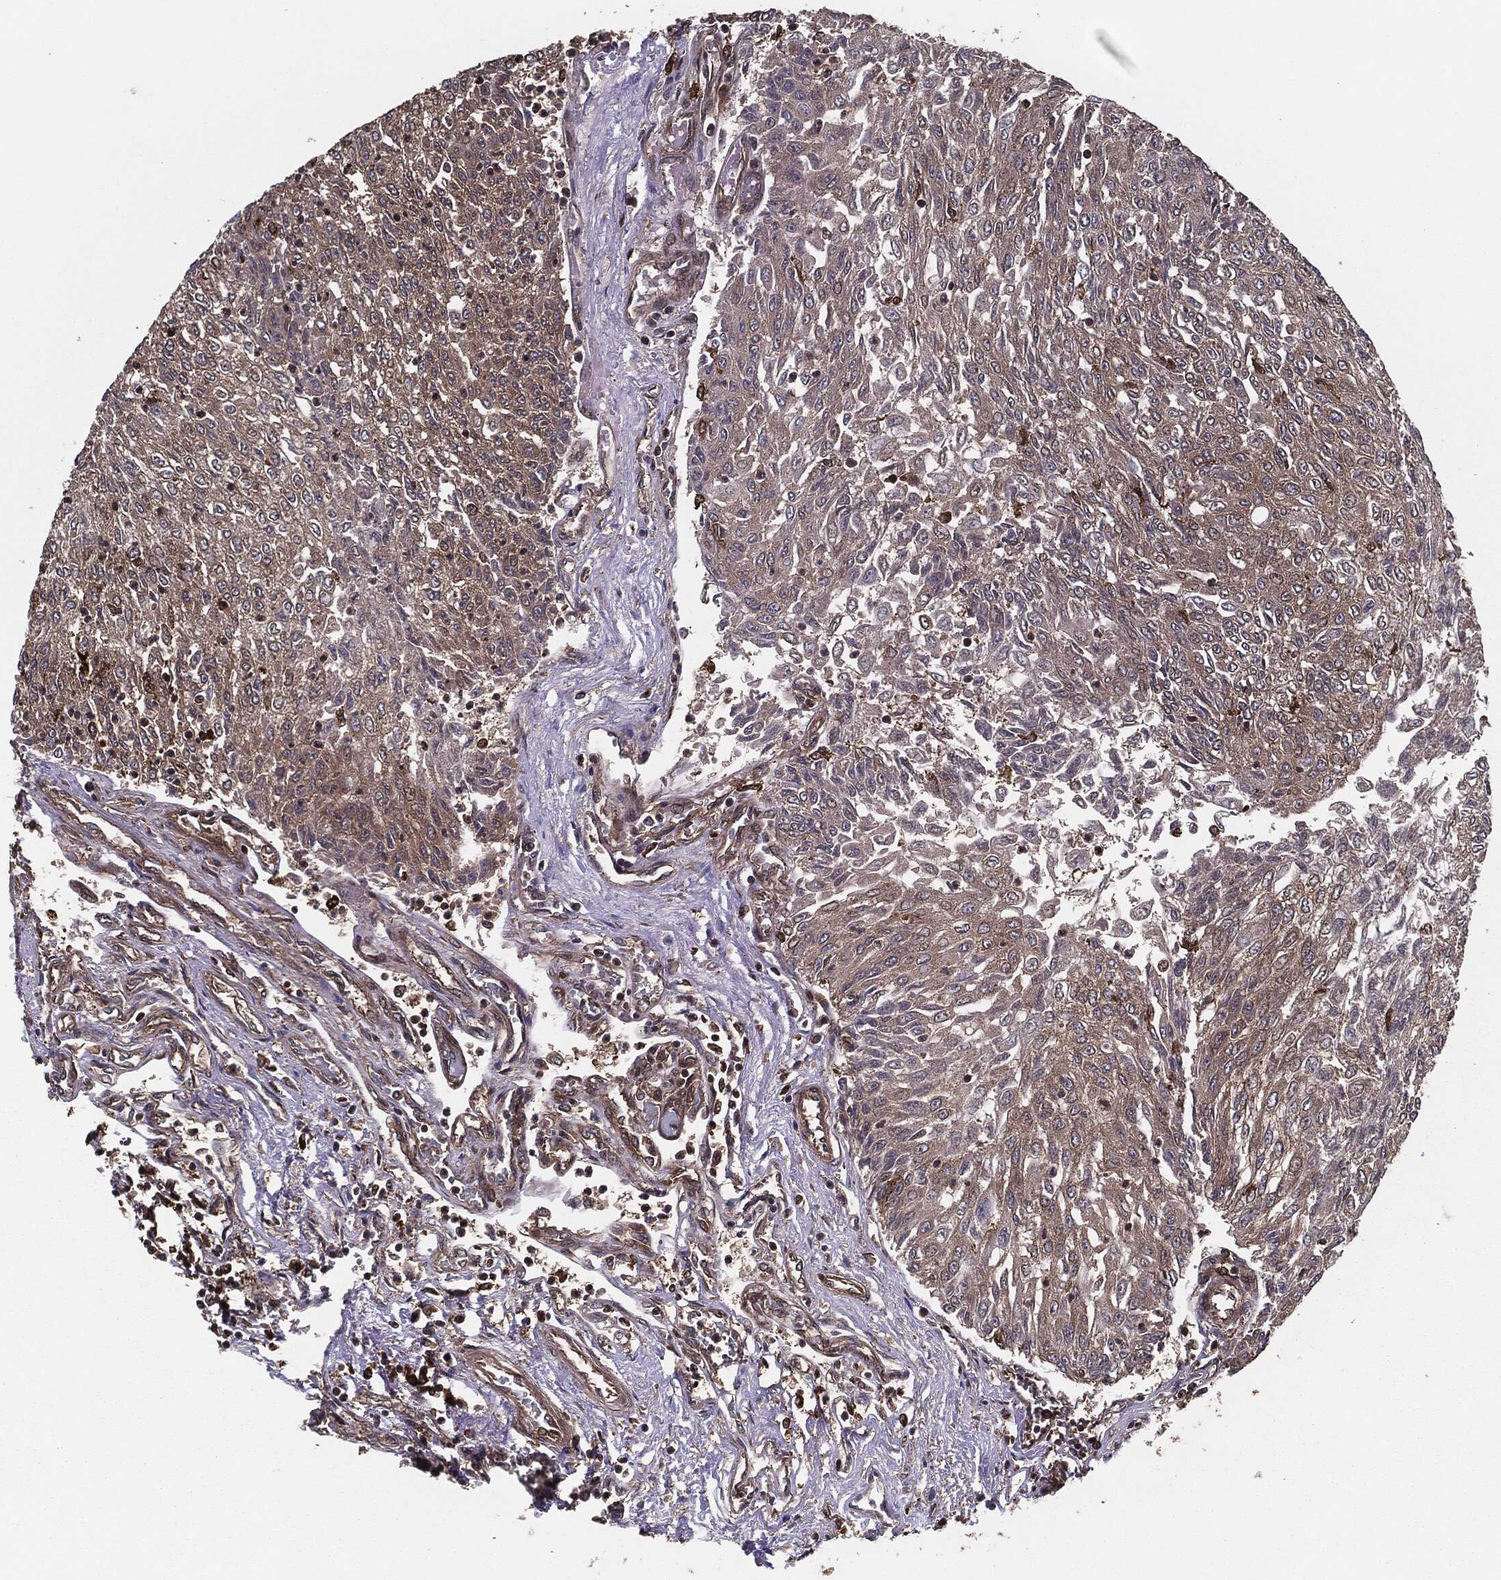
{"staining": {"intensity": "weak", "quantity": ">75%", "location": "cytoplasmic/membranous"}, "tissue": "urothelial cancer", "cell_type": "Tumor cells", "image_type": "cancer", "snomed": [{"axis": "morphology", "description": "Urothelial carcinoma, Low grade"}, {"axis": "topography", "description": "Urinary bladder"}], "caption": "Weak cytoplasmic/membranous expression is seen in about >75% of tumor cells in urothelial cancer.", "gene": "RAP1GDS1", "patient": {"sex": "male", "age": 78}}